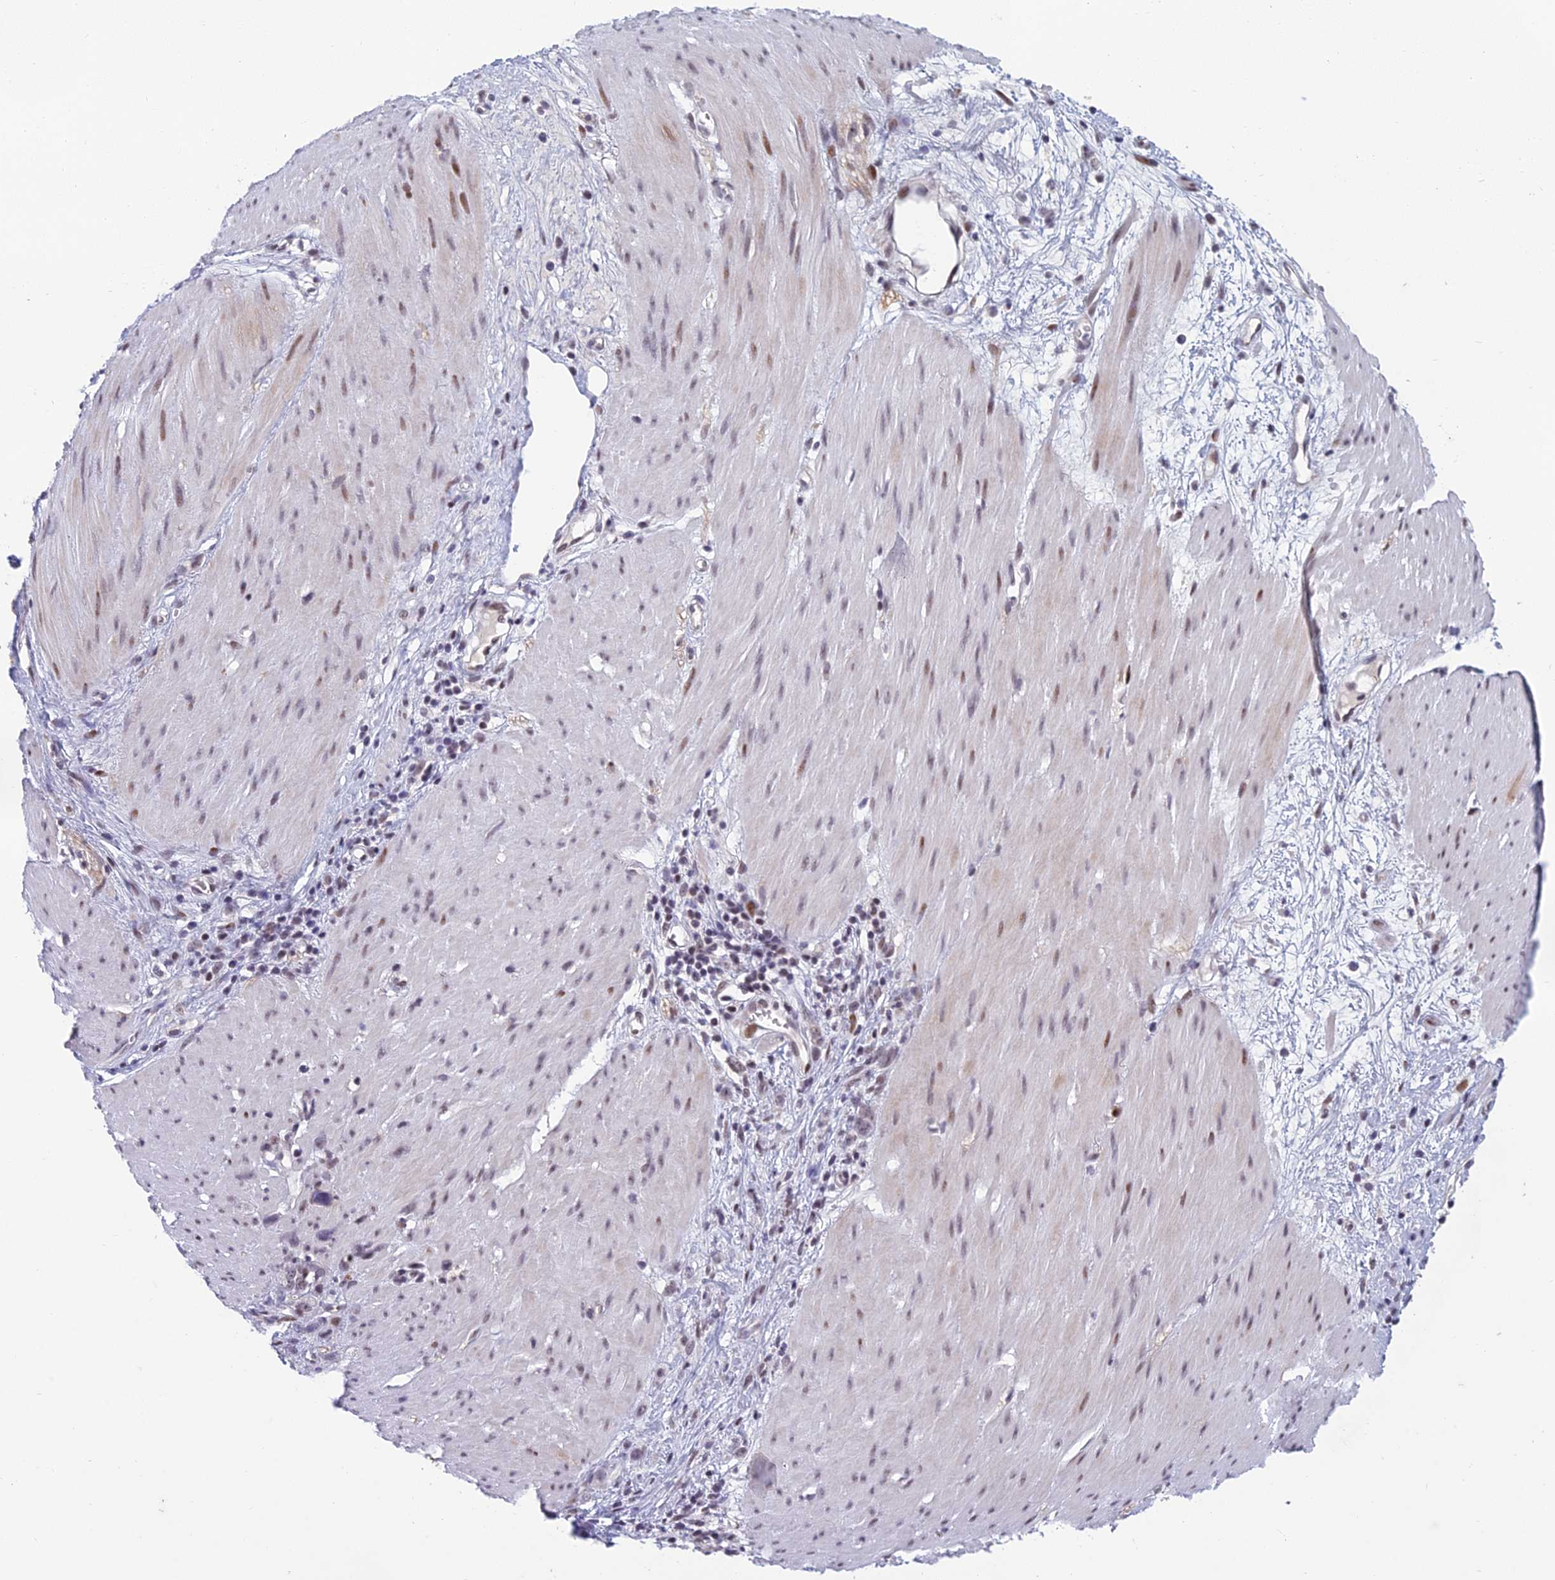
{"staining": {"intensity": "moderate", "quantity": "<25%", "location": "cytoplasmic/membranous"}, "tissue": "stomach cancer", "cell_type": "Tumor cells", "image_type": "cancer", "snomed": [{"axis": "morphology", "description": "Adenocarcinoma, NOS"}, {"axis": "topography", "description": "Stomach"}], "caption": "IHC photomicrograph of human adenocarcinoma (stomach) stained for a protein (brown), which demonstrates low levels of moderate cytoplasmic/membranous expression in approximately <25% of tumor cells.", "gene": "RGS17", "patient": {"sex": "female", "age": 76}}